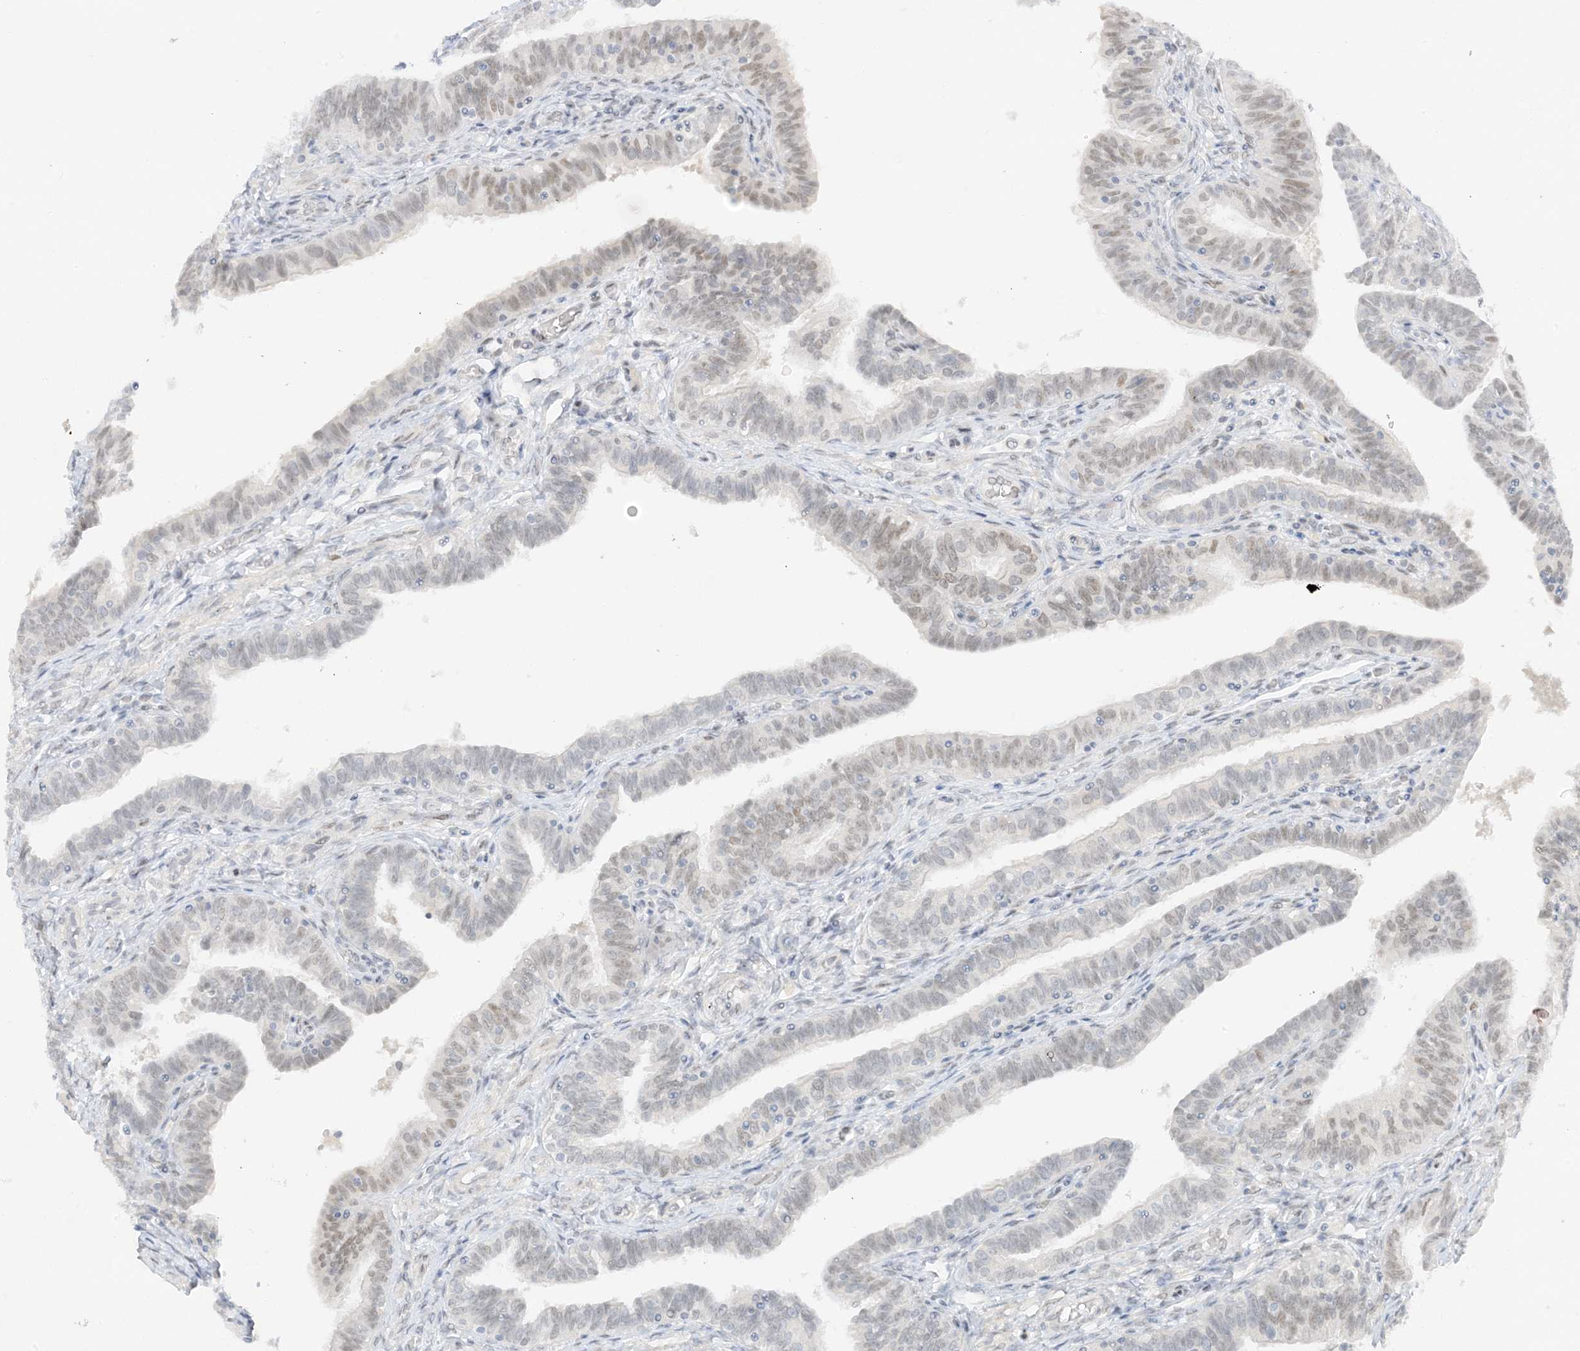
{"staining": {"intensity": "moderate", "quantity": "<25%", "location": "nuclear"}, "tissue": "fallopian tube", "cell_type": "Glandular cells", "image_type": "normal", "snomed": [{"axis": "morphology", "description": "Normal tissue, NOS"}, {"axis": "topography", "description": "Fallopian tube"}], "caption": "Immunohistochemical staining of benign human fallopian tube shows moderate nuclear protein positivity in approximately <25% of glandular cells.", "gene": "MSL3", "patient": {"sex": "female", "age": 39}}